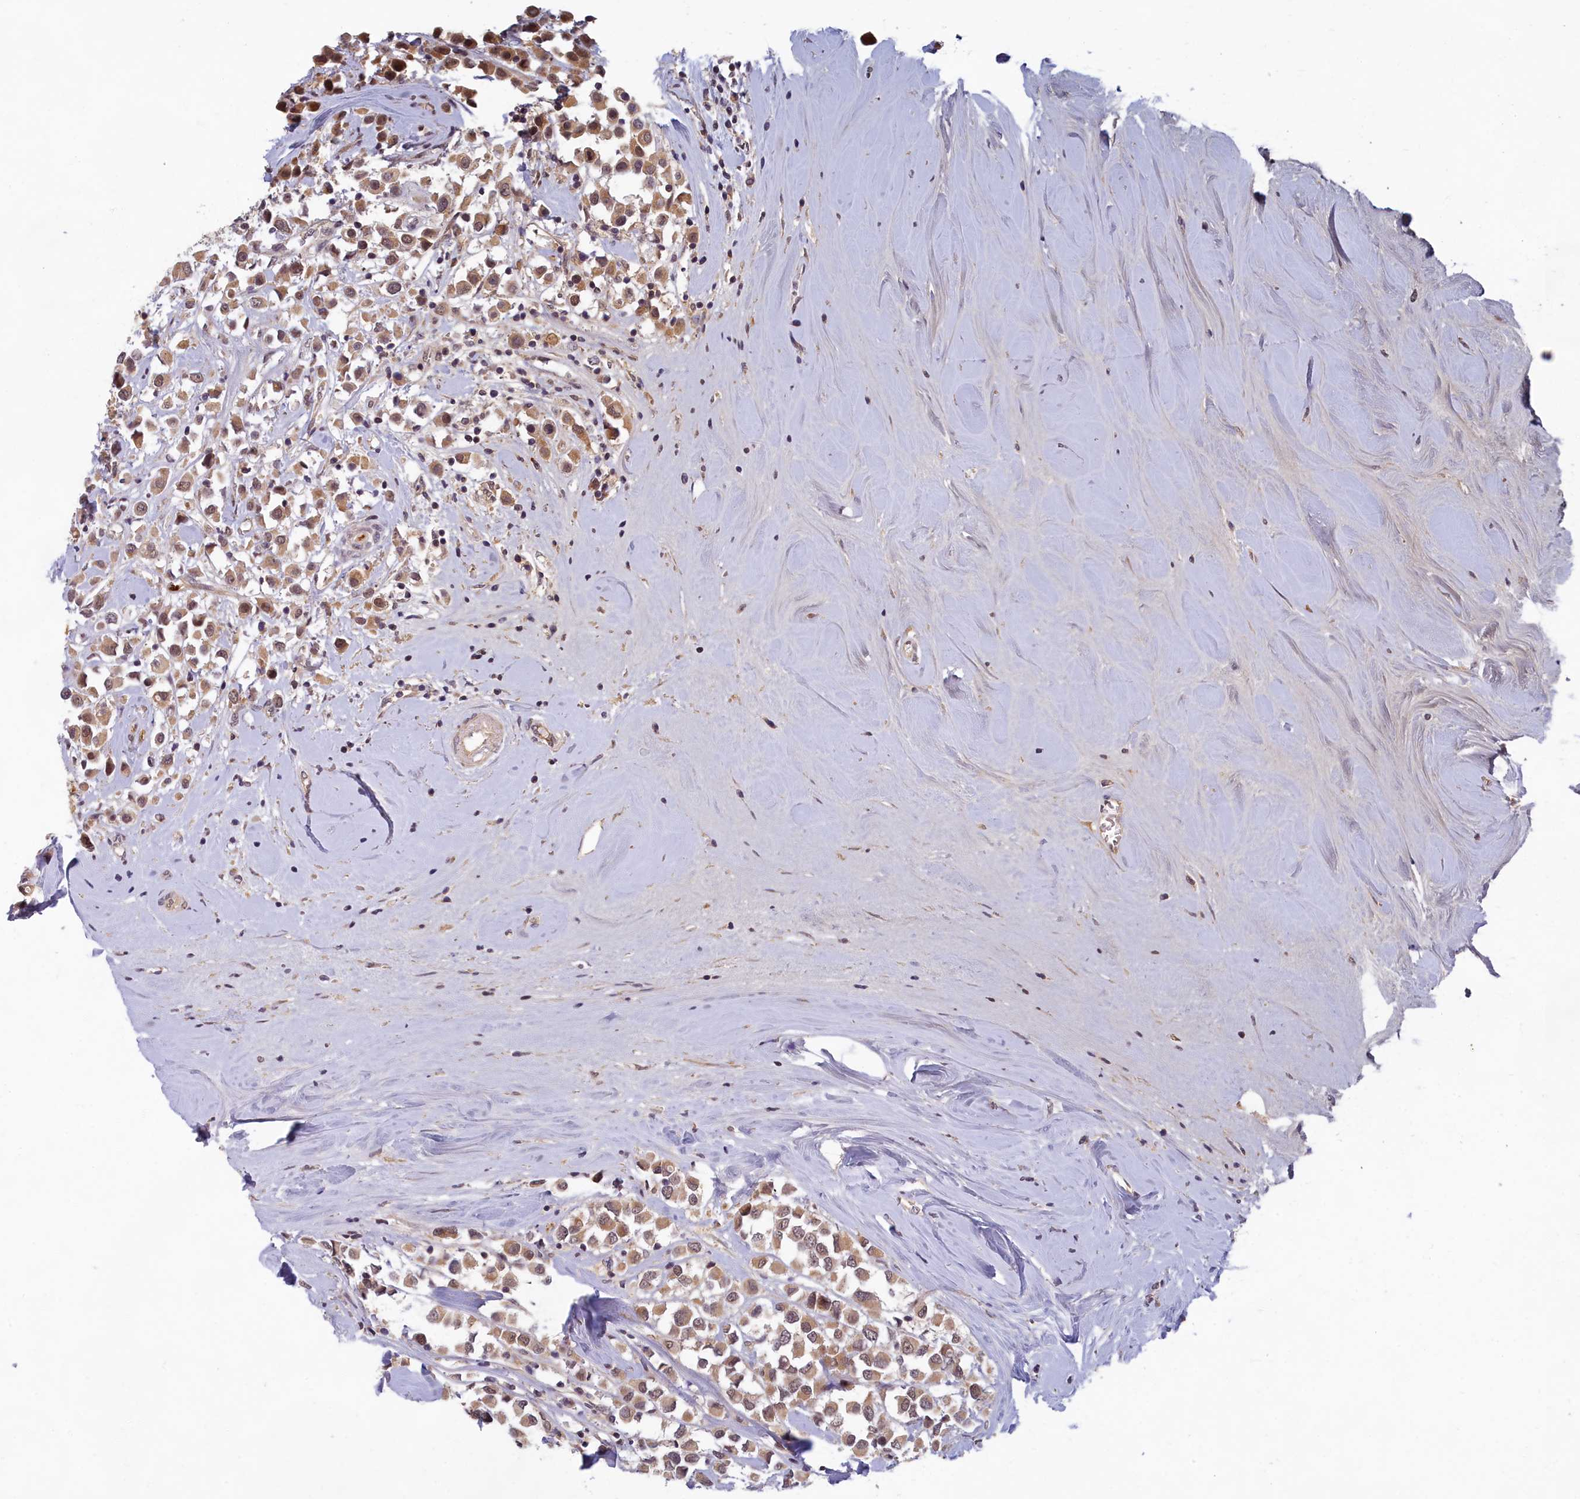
{"staining": {"intensity": "weak", "quantity": ">75%", "location": "cytoplasmic/membranous"}, "tissue": "breast cancer", "cell_type": "Tumor cells", "image_type": "cancer", "snomed": [{"axis": "morphology", "description": "Duct carcinoma"}, {"axis": "topography", "description": "Breast"}], "caption": "Breast cancer (invasive ductal carcinoma) stained with a protein marker exhibits weak staining in tumor cells.", "gene": "EARS2", "patient": {"sex": "female", "age": 61}}